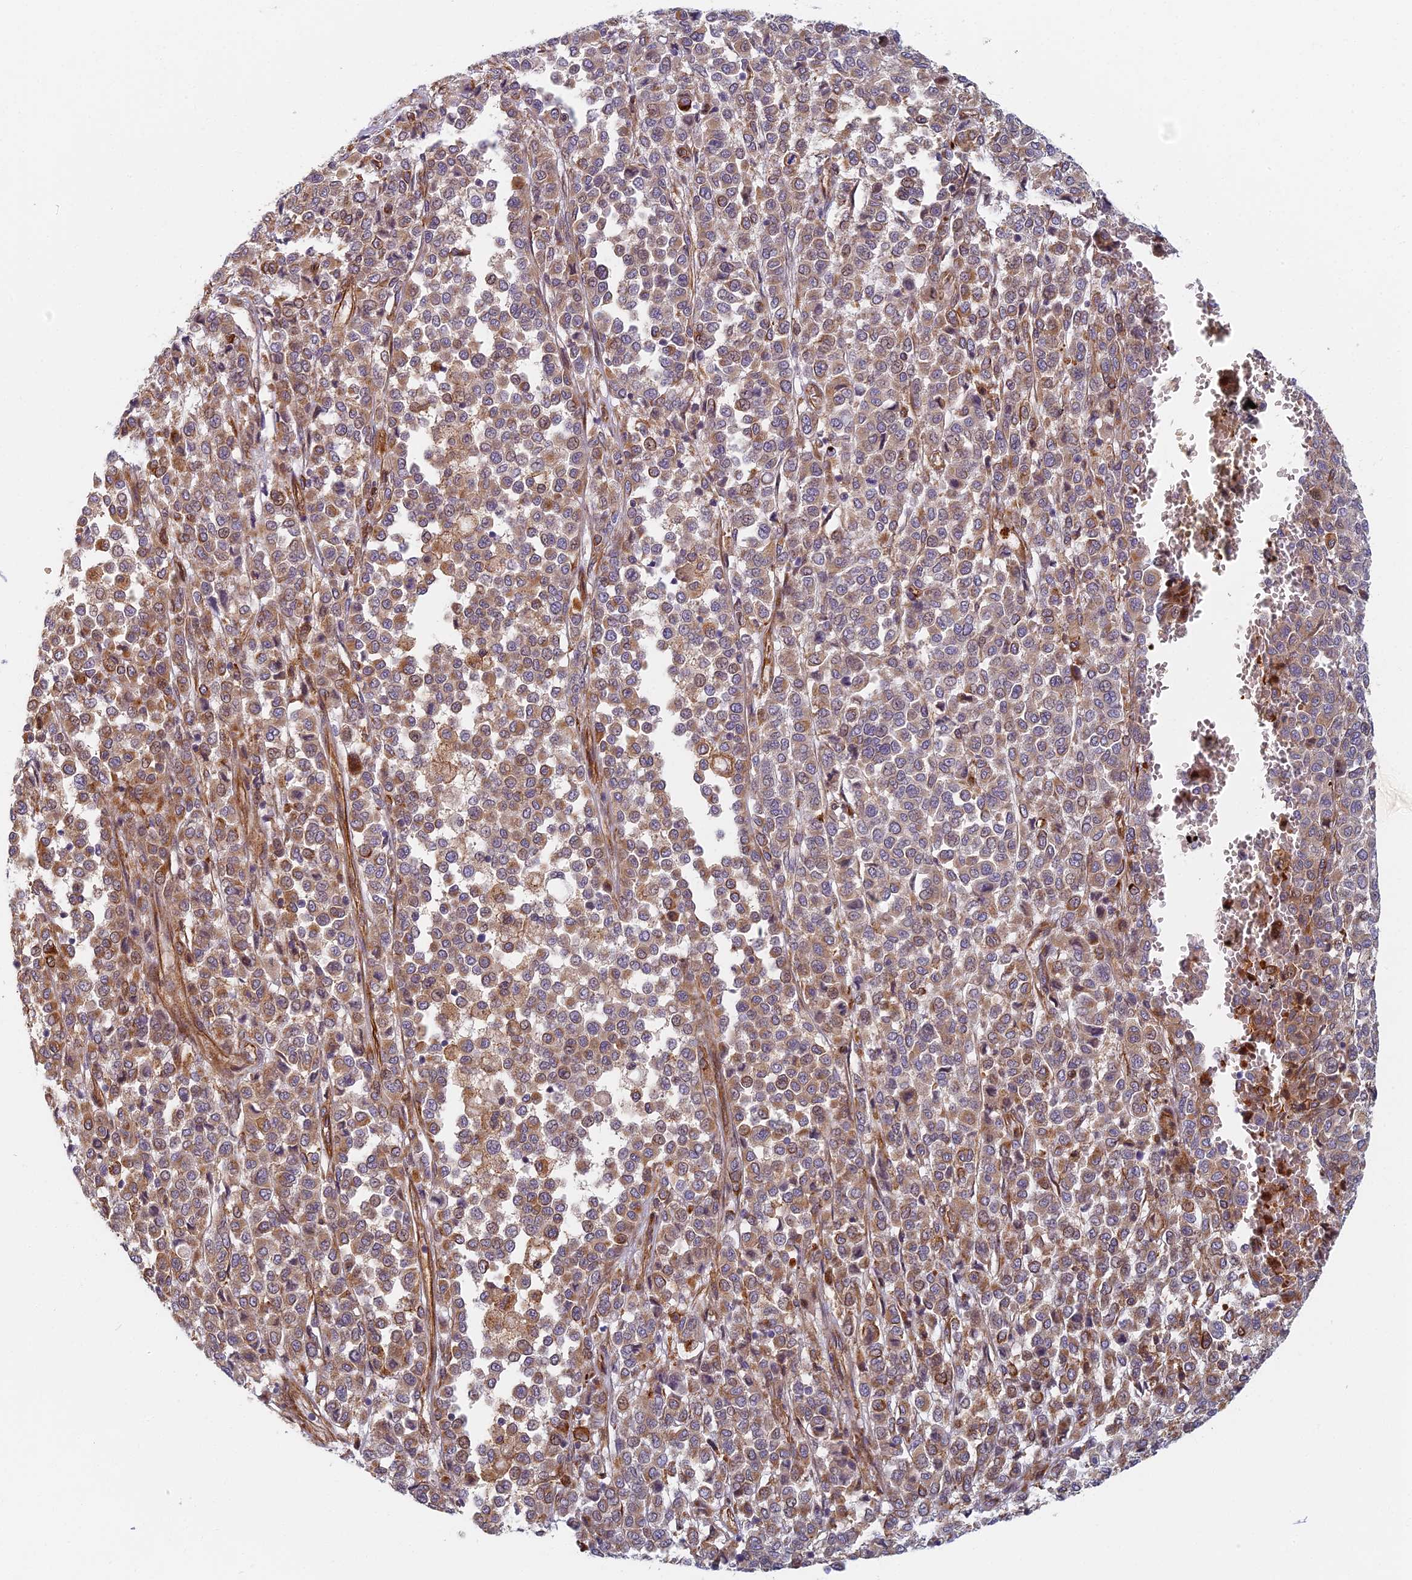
{"staining": {"intensity": "weak", "quantity": ">75%", "location": "cytoplasmic/membranous"}, "tissue": "melanoma", "cell_type": "Tumor cells", "image_type": "cancer", "snomed": [{"axis": "morphology", "description": "Malignant melanoma, Metastatic site"}, {"axis": "topography", "description": "Pancreas"}], "caption": "Melanoma stained with immunohistochemistry (IHC) demonstrates weak cytoplasmic/membranous positivity in about >75% of tumor cells. The protein is stained brown, and the nuclei are stained in blue (DAB (3,3'-diaminobenzidine) IHC with brightfield microscopy, high magnification).", "gene": "ABCB10", "patient": {"sex": "female", "age": 30}}